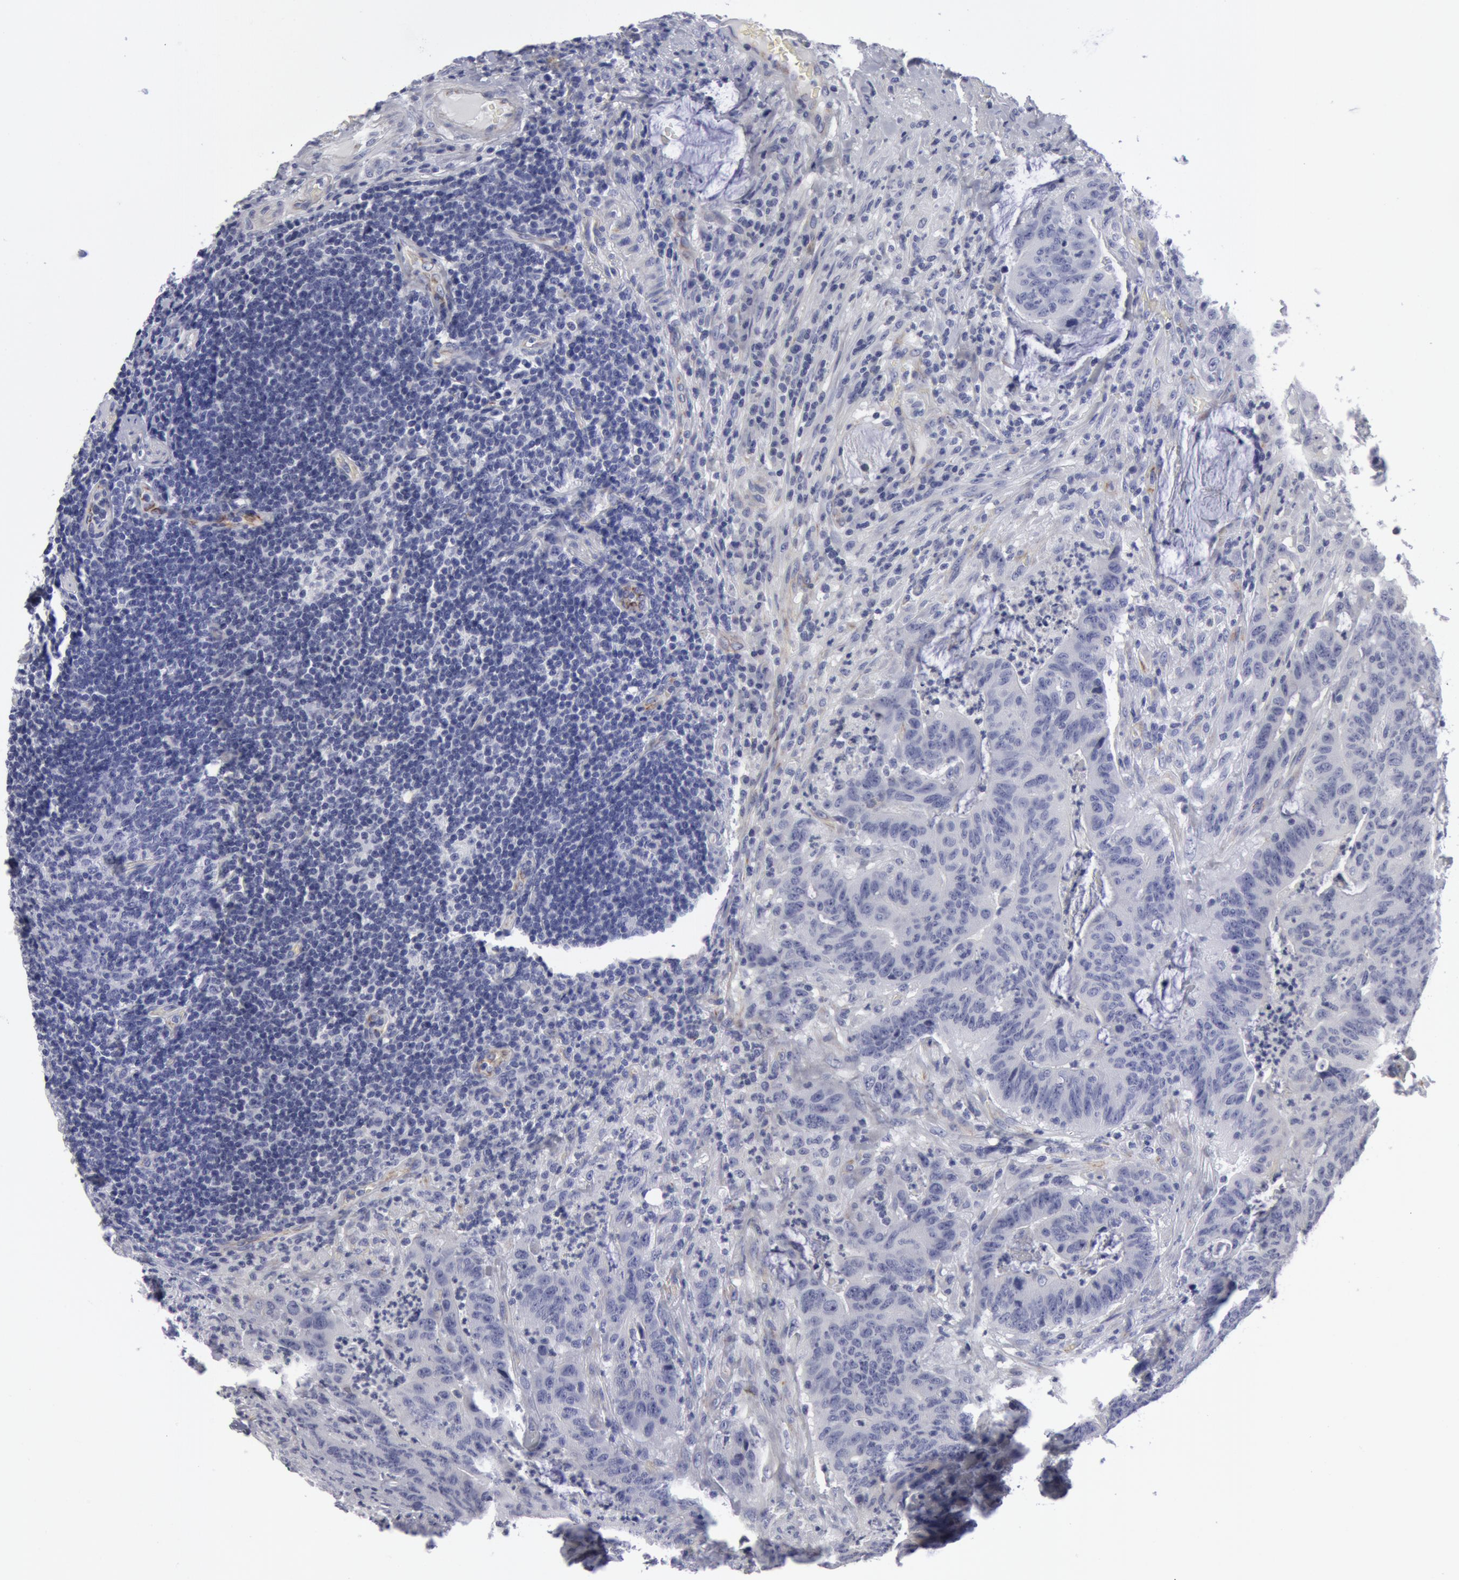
{"staining": {"intensity": "negative", "quantity": "none", "location": "none"}, "tissue": "colorectal cancer", "cell_type": "Tumor cells", "image_type": "cancer", "snomed": [{"axis": "morphology", "description": "Adenocarcinoma, NOS"}, {"axis": "topography", "description": "Colon"}], "caption": "Tumor cells show no significant staining in adenocarcinoma (colorectal).", "gene": "SMC1B", "patient": {"sex": "male", "age": 54}}